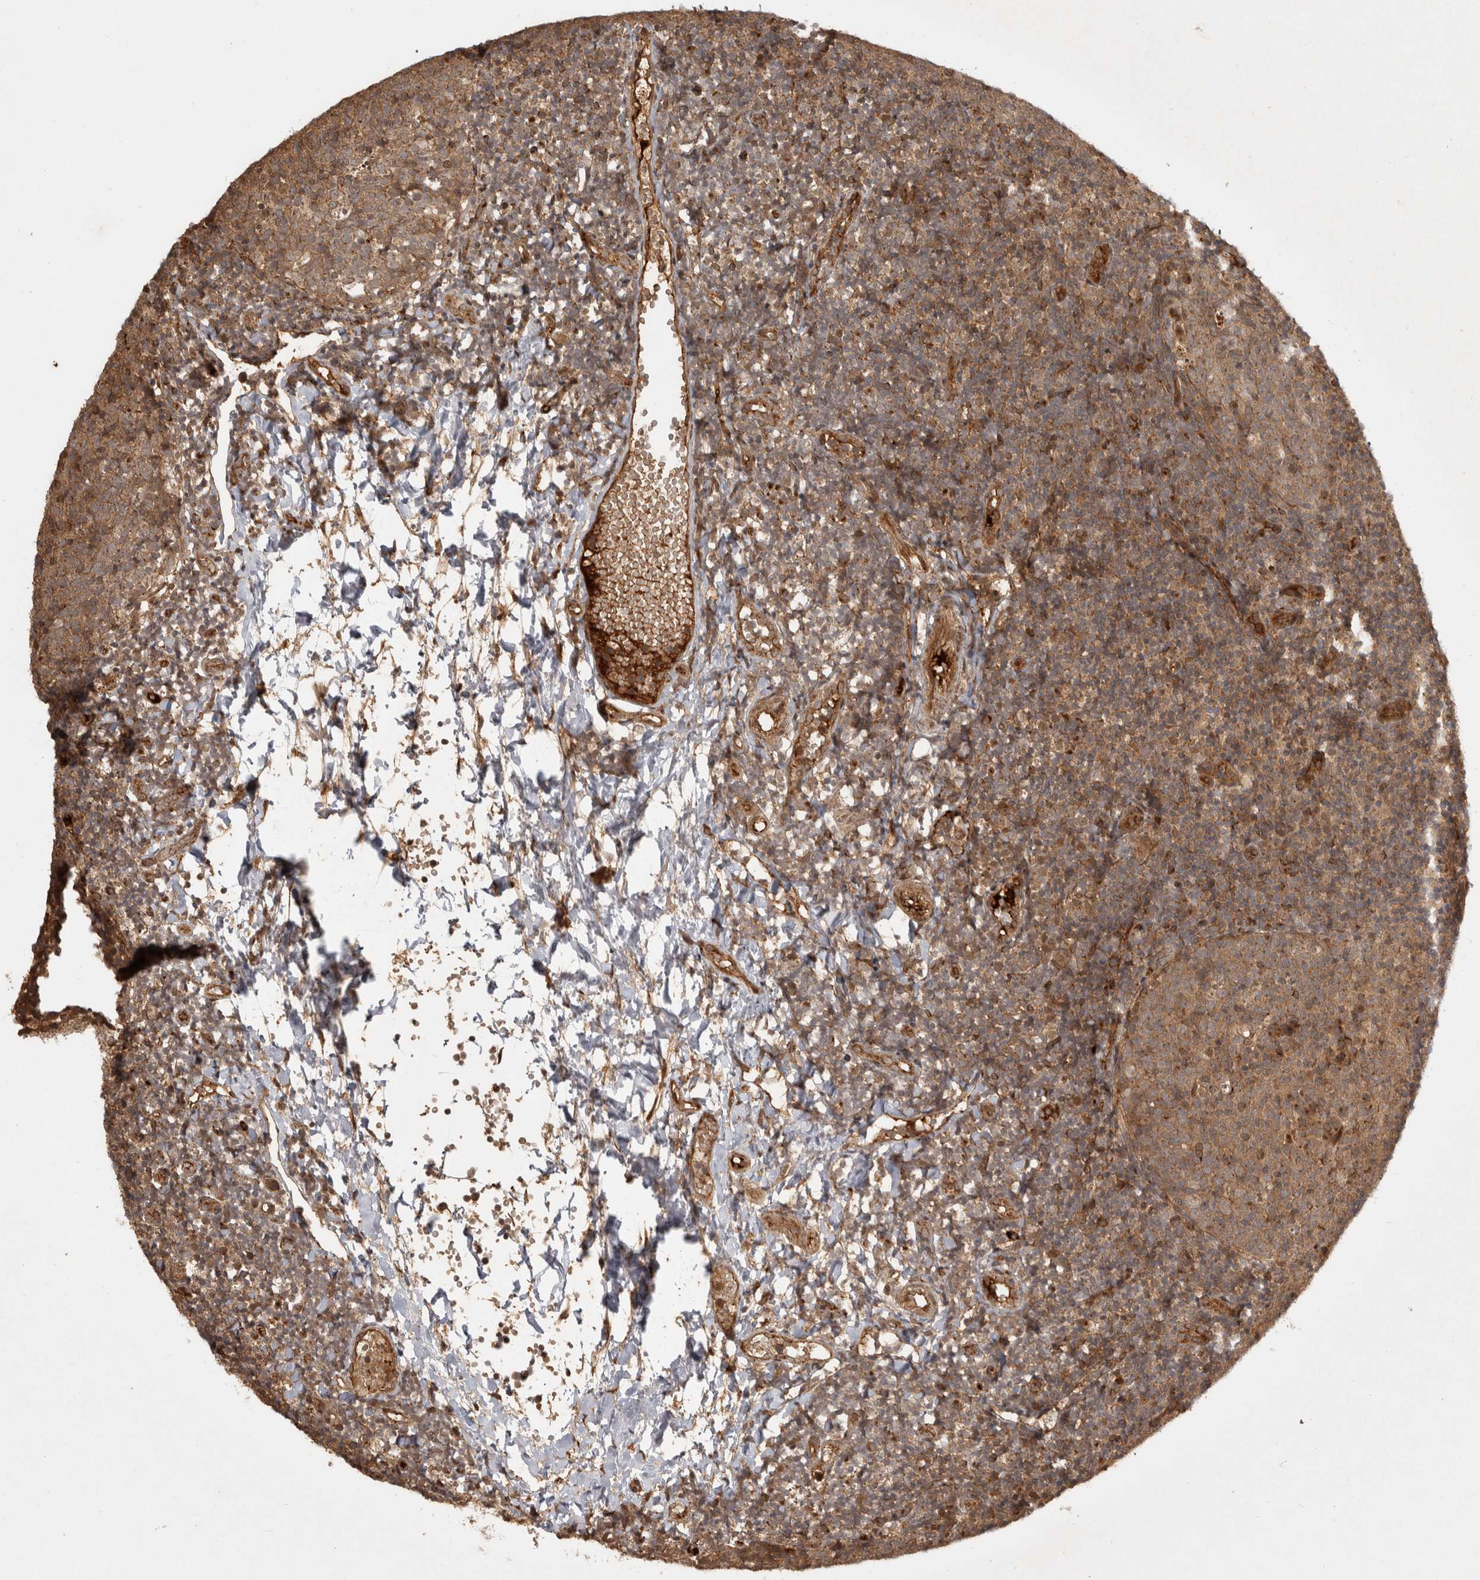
{"staining": {"intensity": "moderate", "quantity": ">75%", "location": "cytoplasmic/membranous"}, "tissue": "tonsil", "cell_type": "Germinal center cells", "image_type": "normal", "snomed": [{"axis": "morphology", "description": "Normal tissue, NOS"}, {"axis": "topography", "description": "Tonsil"}], "caption": "Immunohistochemistry (IHC) of unremarkable human tonsil reveals medium levels of moderate cytoplasmic/membranous staining in approximately >75% of germinal center cells.", "gene": "CAMSAP2", "patient": {"sex": "female", "age": 19}}